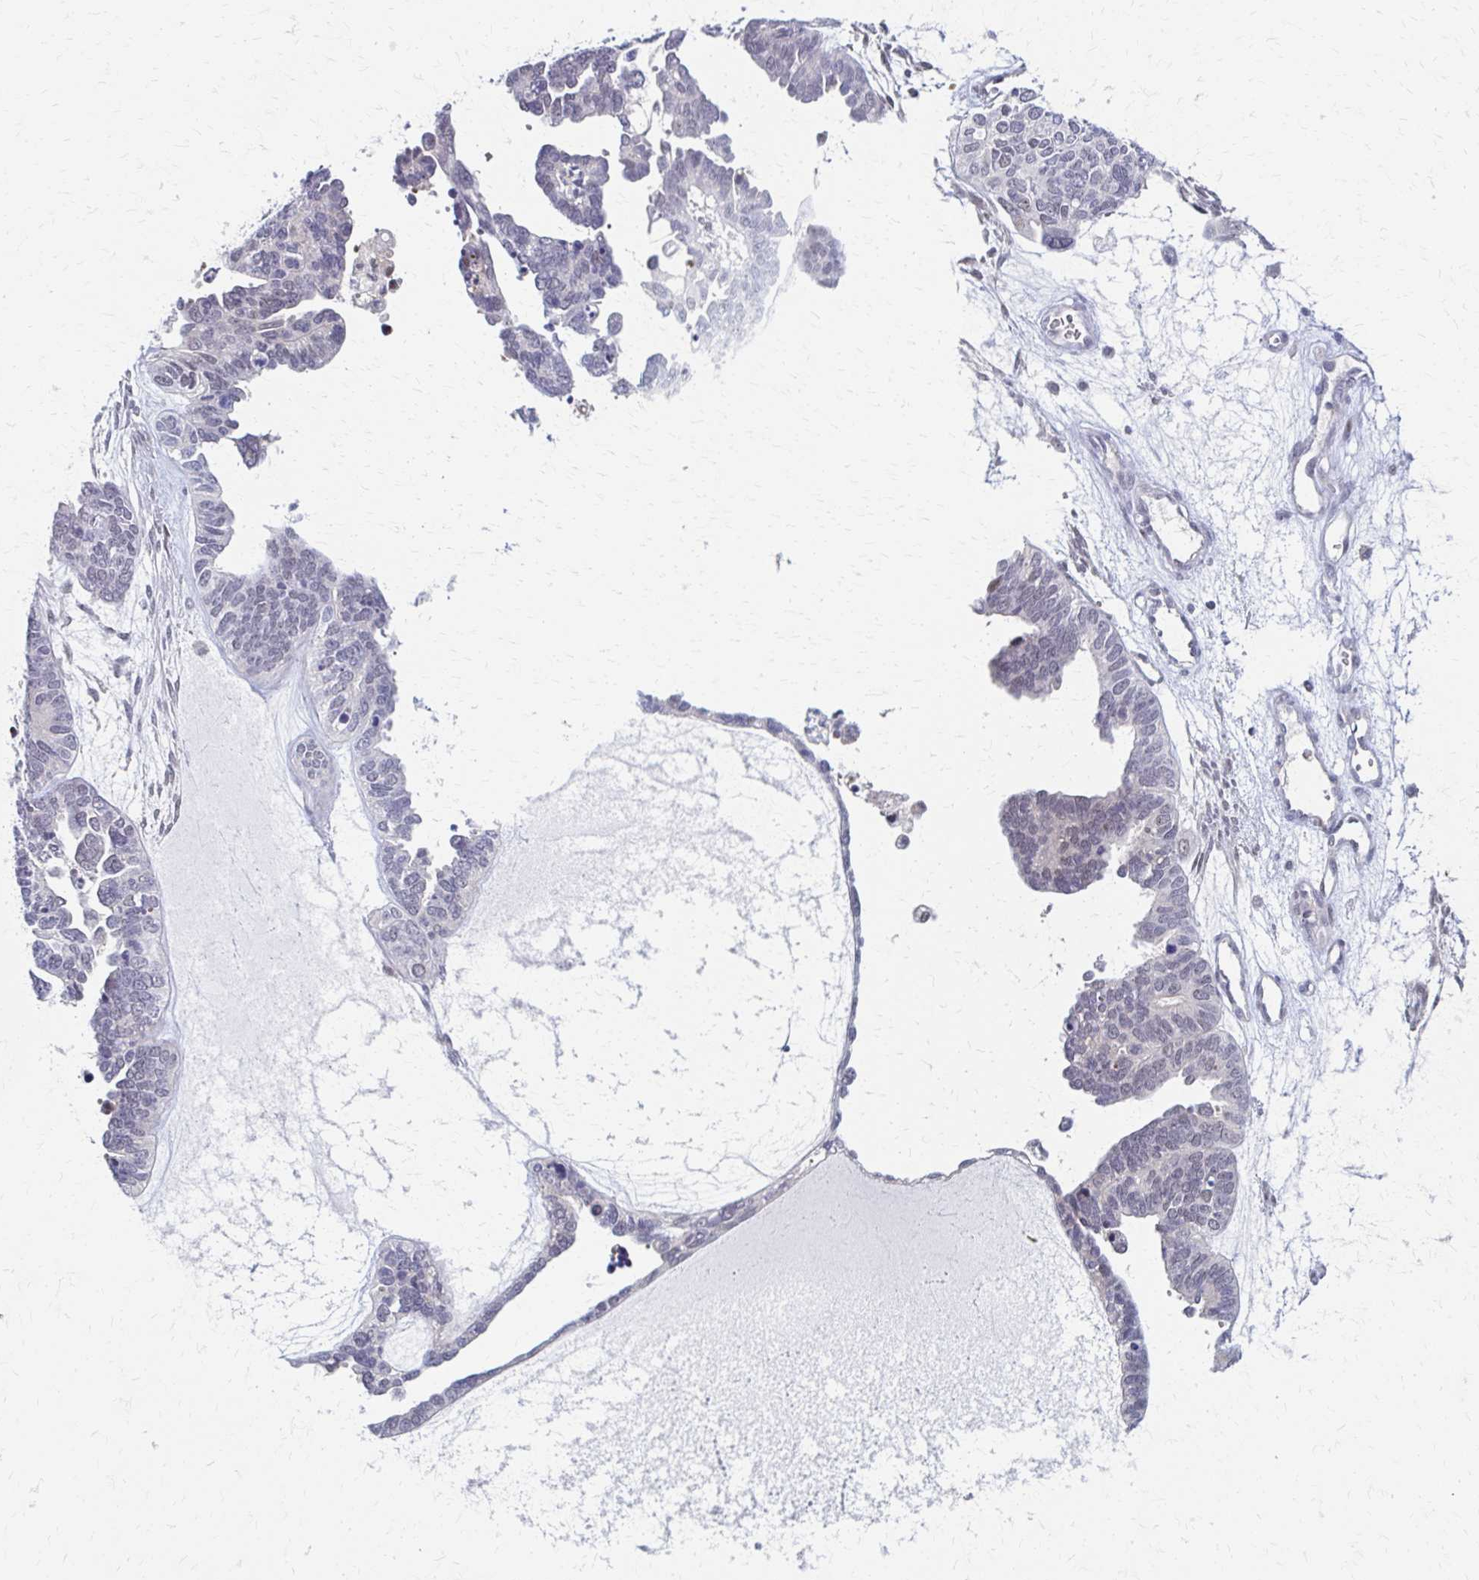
{"staining": {"intensity": "weak", "quantity": "<25%", "location": "nuclear"}, "tissue": "ovarian cancer", "cell_type": "Tumor cells", "image_type": "cancer", "snomed": [{"axis": "morphology", "description": "Cystadenocarcinoma, serous, NOS"}, {"axis": "topography", "description": "Ovary"}], "caption": "Ovarian serous cystadenocarcinoma was stained to show a protein in brown. There is no significant expression in tumor cells.", "gene": "PSMD7", "patient": {"sex": "female", "age": 51}}